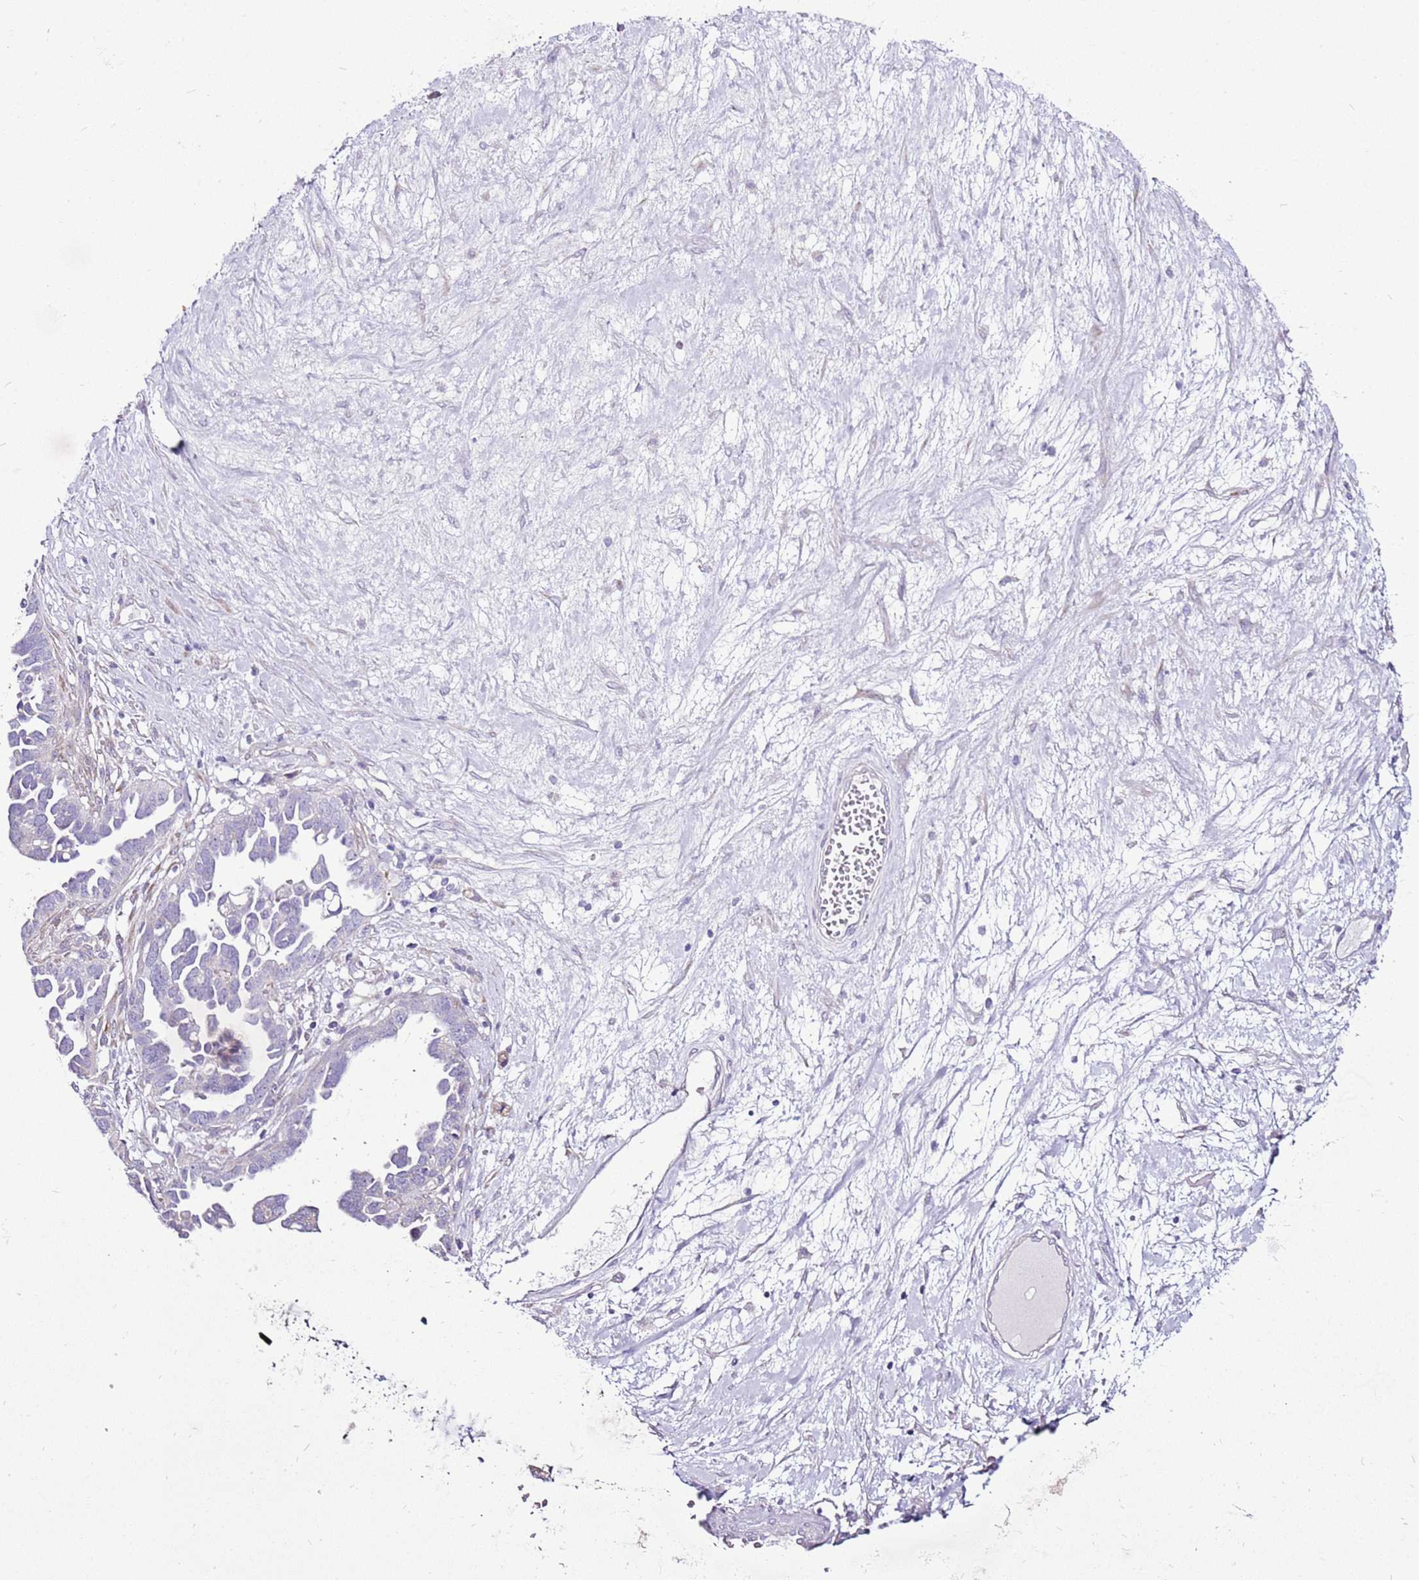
{"staining": {"intensity": "negative", "quantity": "none", "location": "none"}, "tissue": "ovarian cancer", "cell_type": "Tumor cells", "image_type": "cancer", "snomed": [{"axis": "morphology", "description": "Cystadenocarcinoma, serous, NOS"}, {"axis": "topography", "description": "Ovary"}], "caption": "A high-resolution image shows IHC staining of ovarian serous cystadenocarcinoma, which shows no significant expression in tumor cells. Nuclei are stained in blue.", "gene": "SLC38A5", "patient": {"sex": "female", "age": 54}}